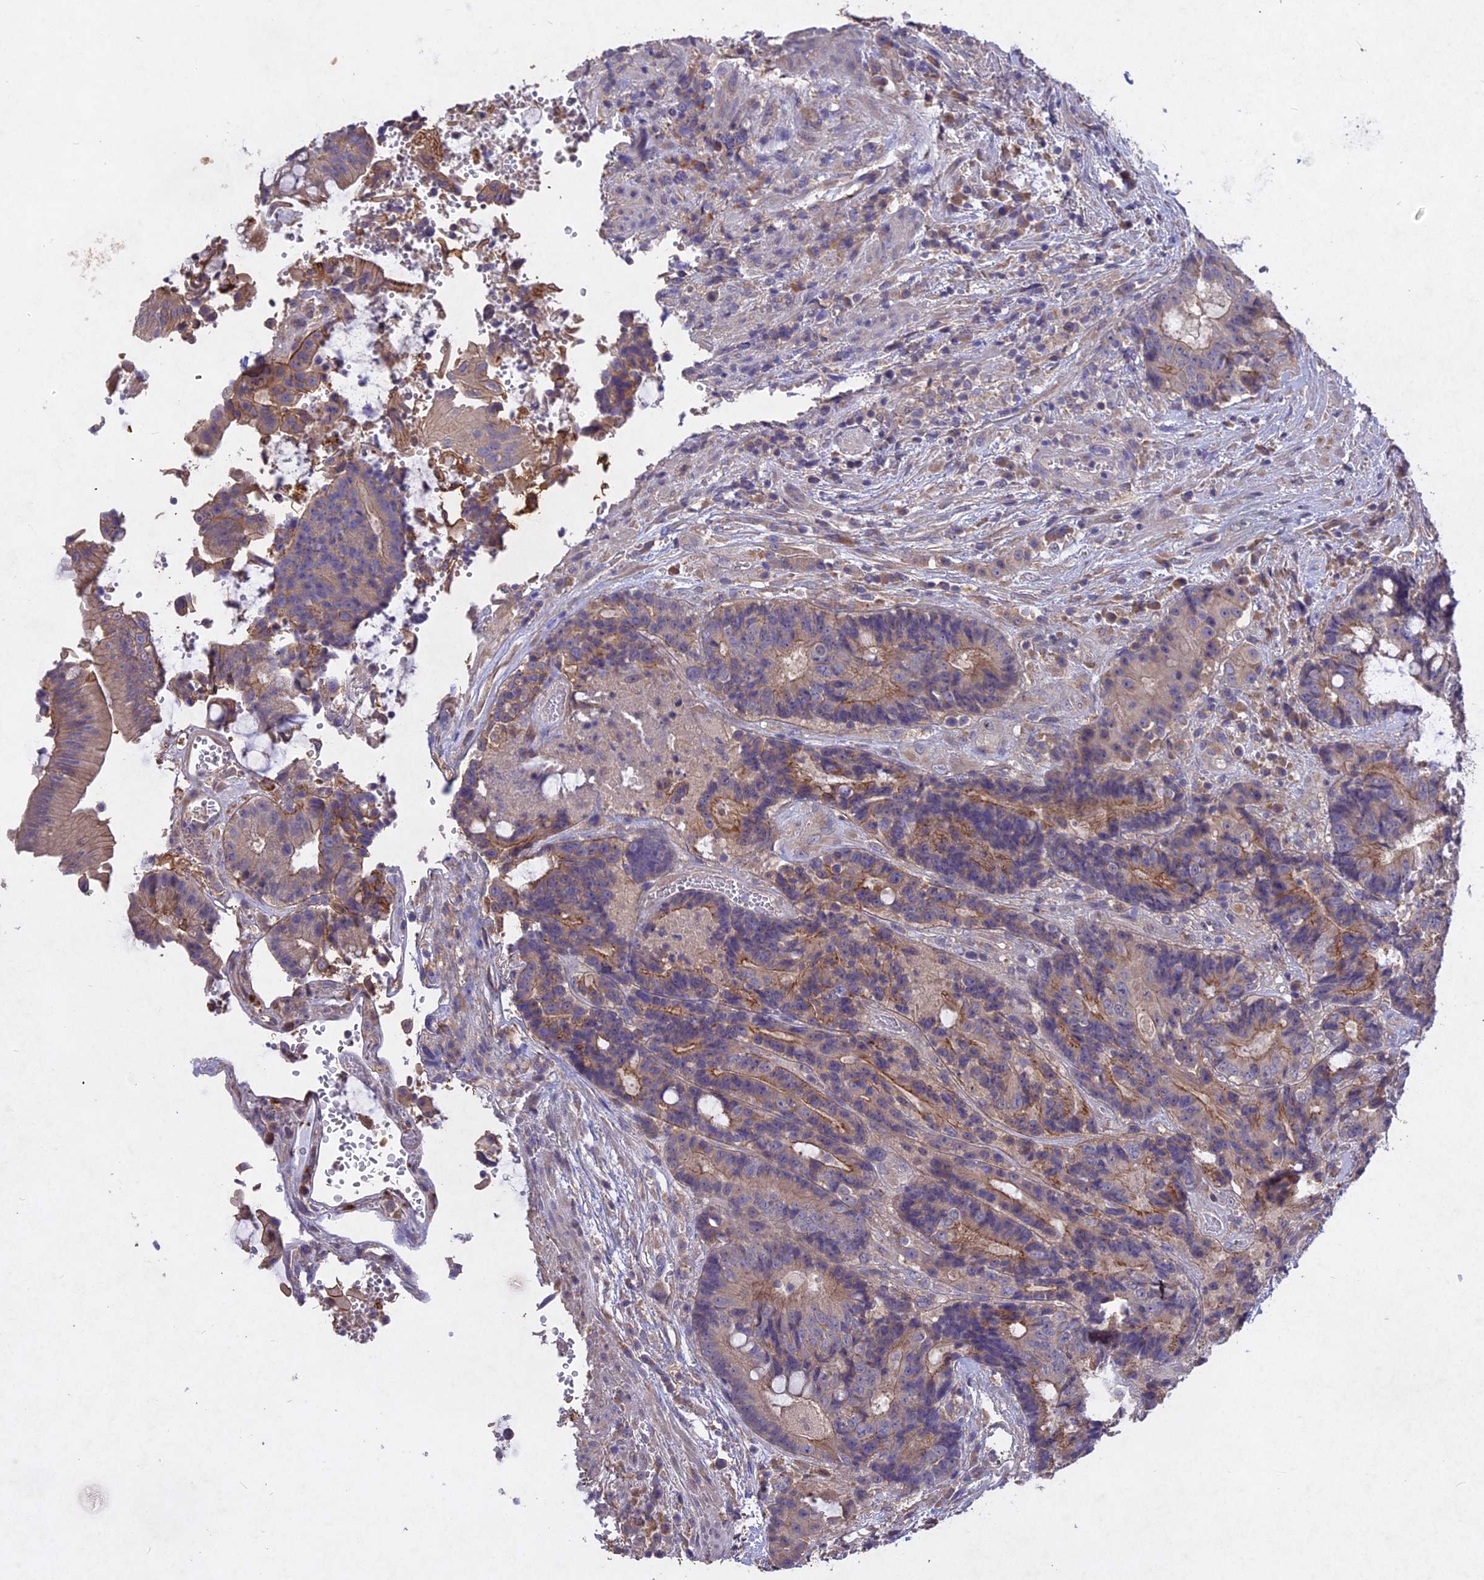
{"staining": {"intensity": "weak", "quantity": "25%-75%", "location": "cytoplasmic/membranous"}, "tissue": "colorectal cancer", "cell_type": "Tumor cells", "image_type": "cancer", "snomed": [{"axis": "morphology", "description": "Adenocarcinoma, NOS"}, {"axis": "topography", "description": "Rectum"}], "caption": "Adenocarcinoma (colorectal) tissue displays weak cytoplasmic/membranous positivity in approximately 25%-75% of tumor cells, visualized by immunohistochemistry.", "gene": "SLC26A4", "patient": {"sex": "male", "age": 69}}